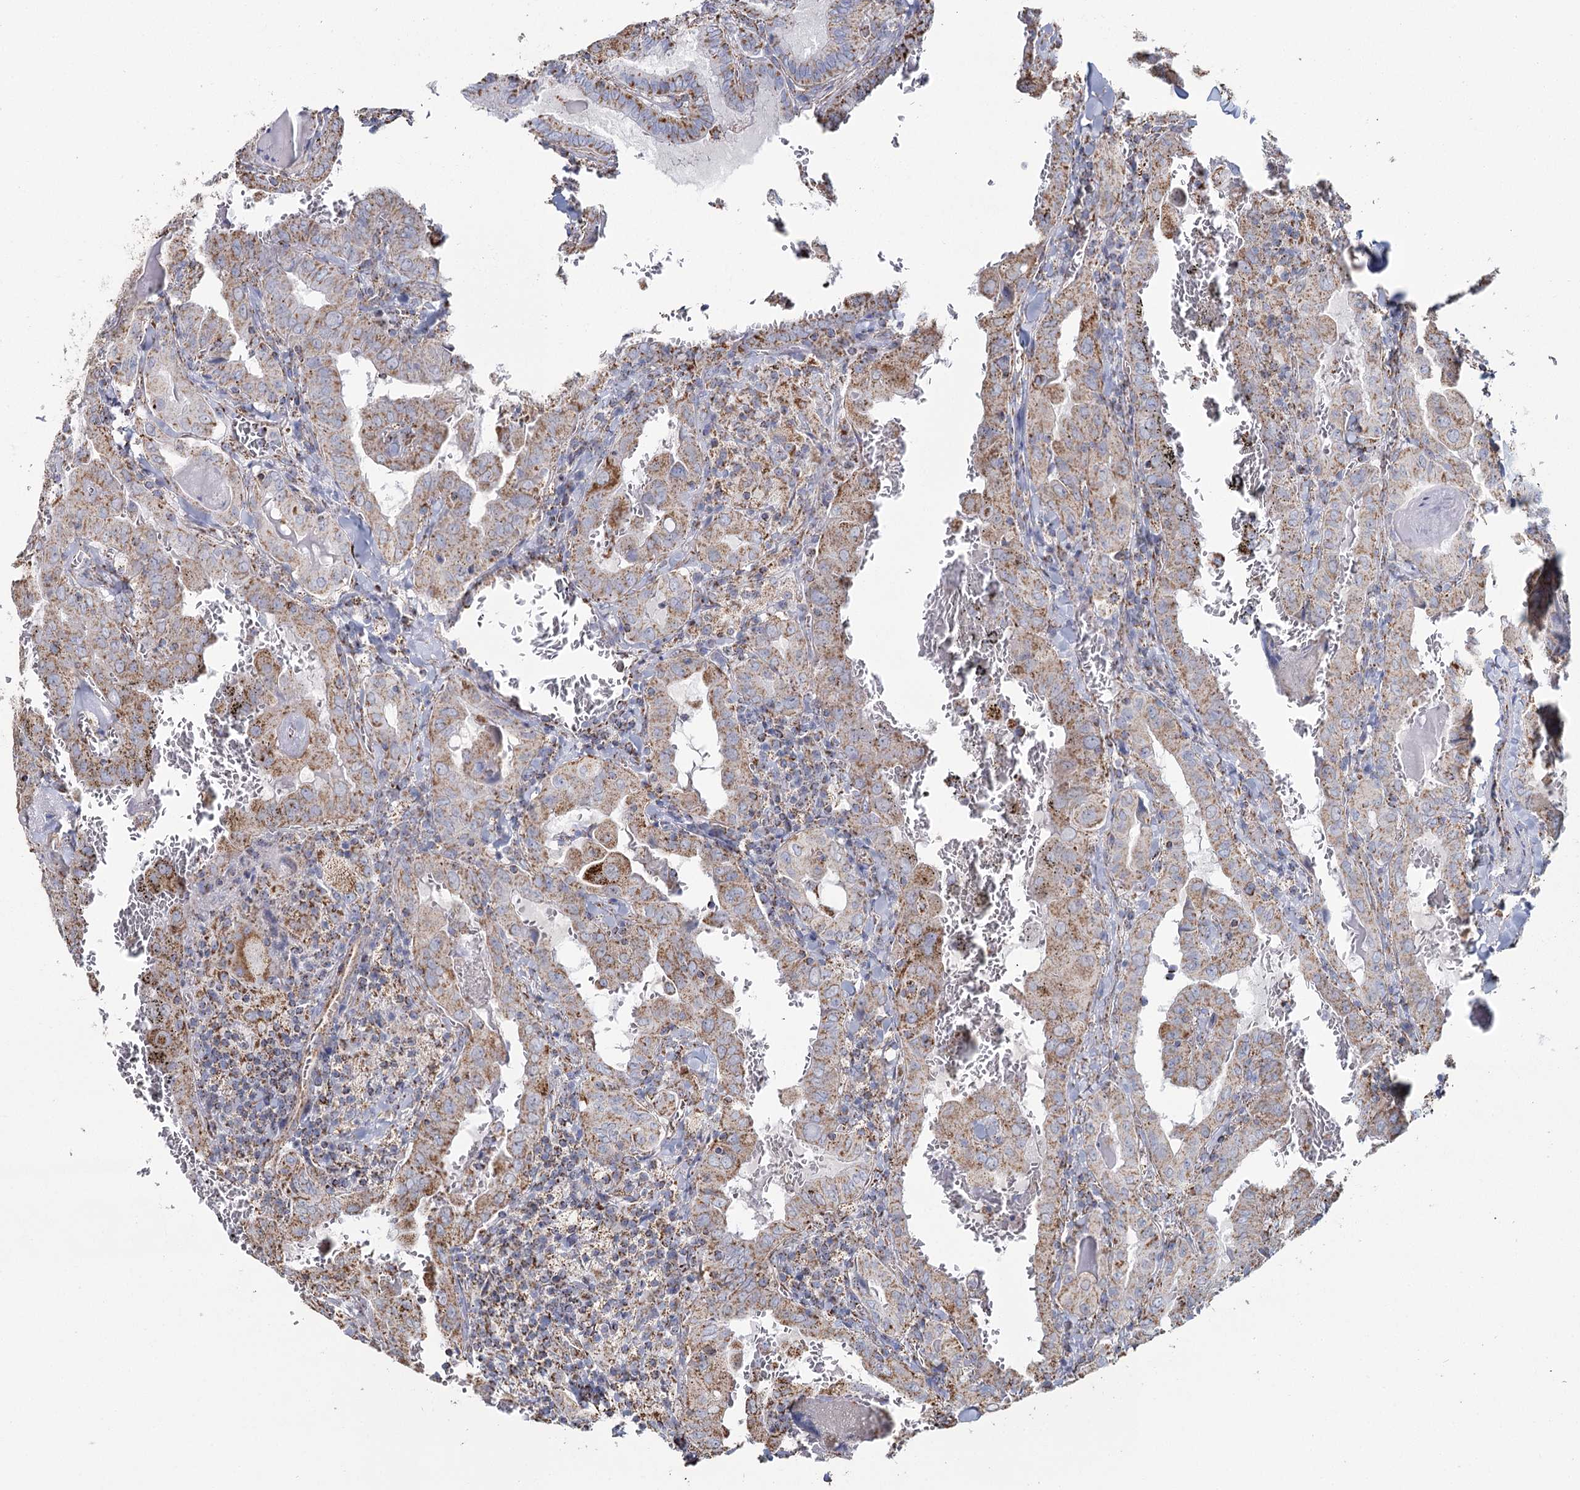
{"staining": {"intensity": "moderate", "quantity": ">75%", "location": "cytoplasmic/membranous"}, "tissue": "thyroid cancer", "cell_type": "Tumor cells", "image_type": "cancer", "snomed": [{"axis": "morphology", "description": "Papillary adenocarcinoma, NOS"}, {"axis": "topography", "description": "Thyroid gland"}], "caption": "Immunohistochemical staining of thyroid cancer (papillary adenocarcinoma) reveals medium levels of moderate cytoplasmic/membranous protein expression in approximately >75% of tumor cells.", "gene": "MRPL44", "patient": {"sex": "female", "age": 72}}